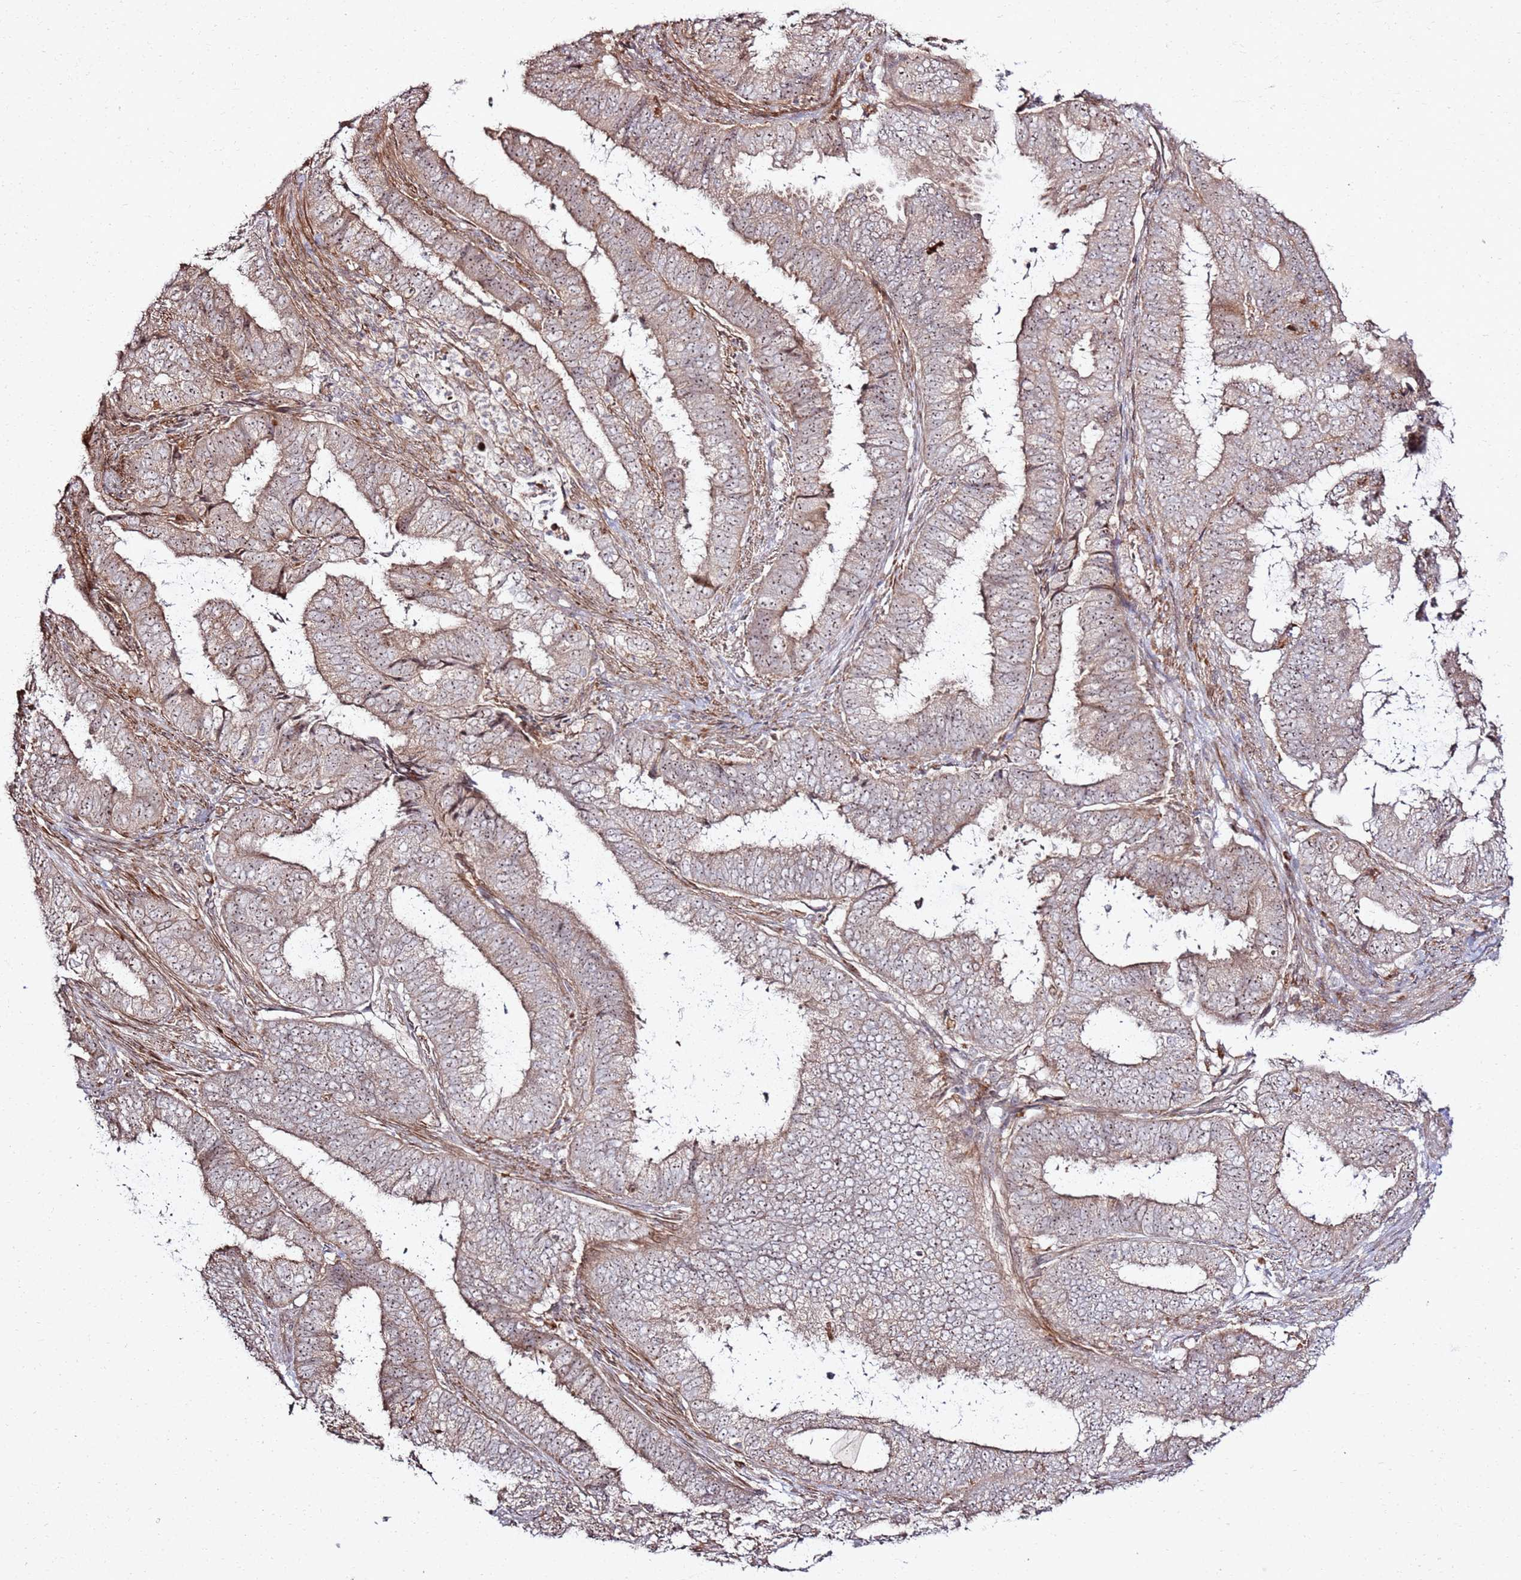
{"staining": {"intensity": "moderate", "quantity": "25%-75%", "location": "cytoplasmic/membranous,nuclear"}, "tissue": "endometrial cancer", "cell_type": "Tumor cells", "image_type": "cancer", "snomed": [{"axis": "morphology", "description": "Adenocarcinoma, NOS"}, {"axis": "topography", "description": "Endometrium"}], "caption": "There is medium levels of moderate cytoplasmic/membranous and nuclear positivity in tumor cells of adenocarcinoma (endometrial), as demonstrated by immunohistochemical staining (brown color).", "gene": "CNPY1", "patient": {"sex": "female", "age": 51}}